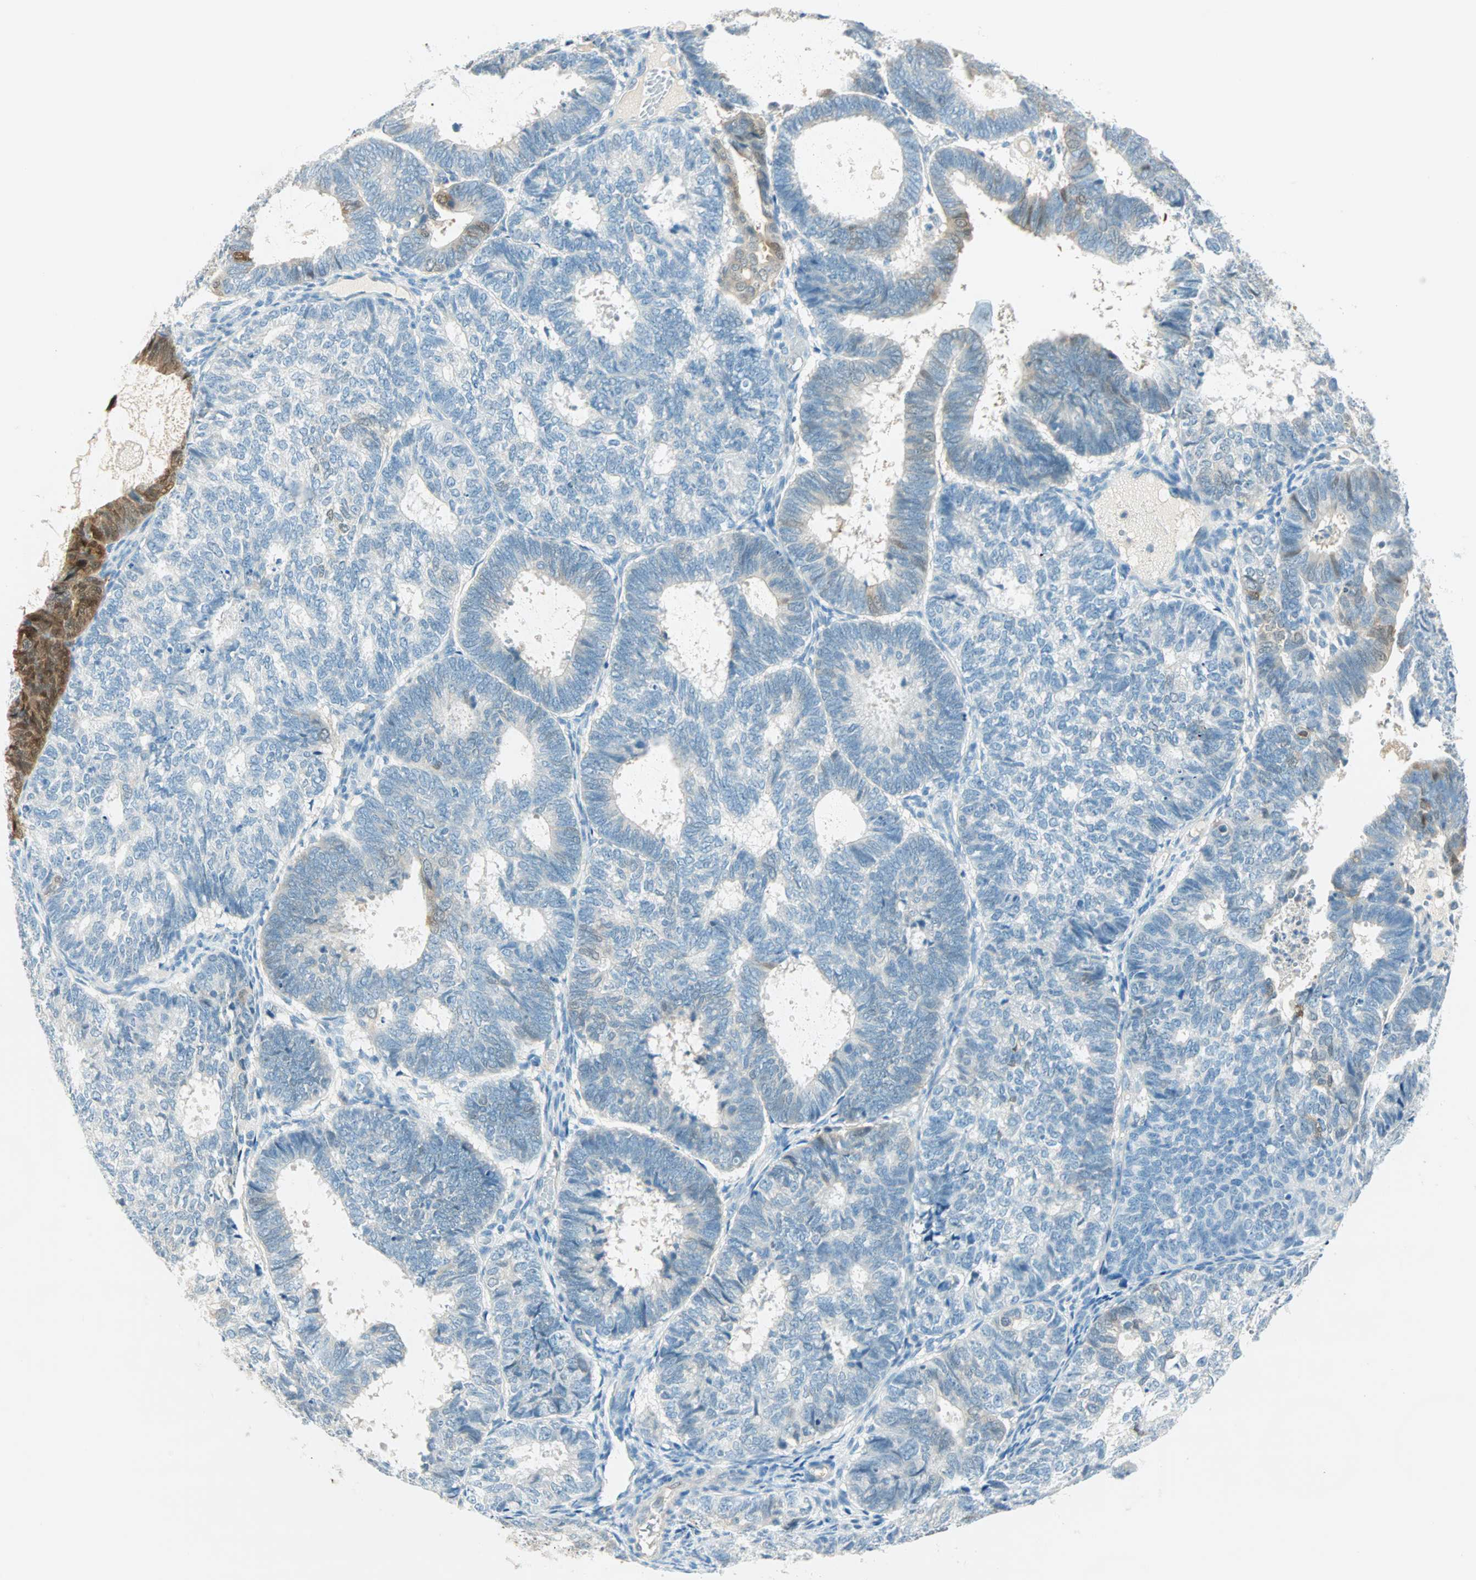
{"staining": {"intensity": "moderate", "quantity": "<25%", "location": "cytoplasmic/membranous,nuclear"}, "tissue": "endometrial cancer", "cell_type": "Tumor cells", "image_type": "cancer", "snomed": [{"axis": "morphology", "description": "Adenocarcinoma, NOS"}, {"axis": "topography", "description": "Uterus"}], "caption": "The image shows immunohistochemical staining of adenocarcinoma (endometrial). There is moderate cytoplasmic/membranous and nuclear expression is seen in approximately <25% of tumor cells.", "gene": "S100A1", "patient": {"sex": "female", "age": 60}}